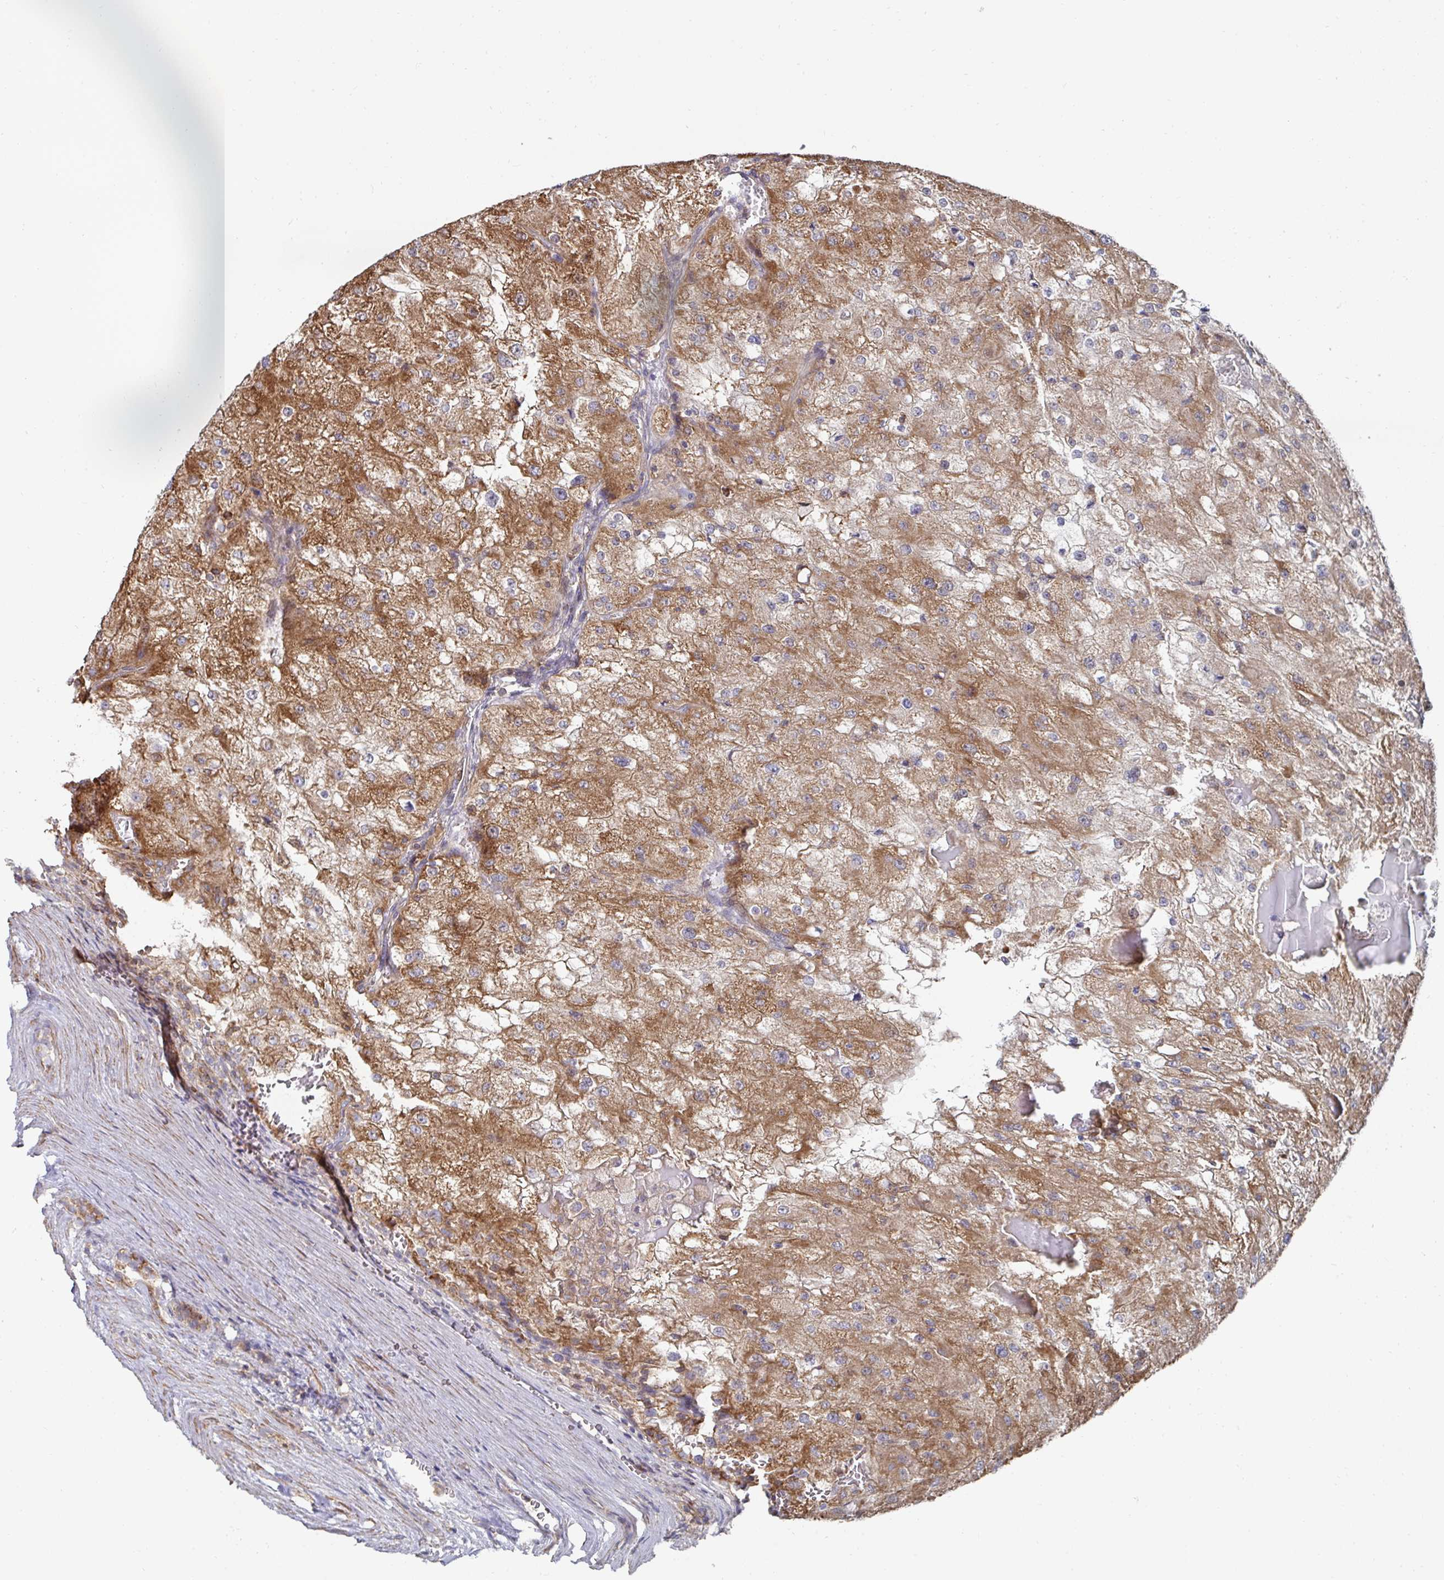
{"staining": {"intensity": "moderate", "quantity": ">75%", "location": "cytoplasmic/membranous"}, "tissue": "renal cancer", "cell_type": "Tumor cells", "image_type": "cancer", "snomed": [{"axis": "morphology", "description": "Adenocarcinoma, NOS"}, {"axis": "topography", "description": "Kidney"}], "caption": "A brown stain labels moderate cytoplasmic/membranous staining of a protein in adenocarcinoma (renal) tumor cells. Using DAB (3,3'-diaminobenzidine) (brown) and hematoxylin (blue) stains, captured at high magnification using brightfield microscopy.", "gene": "DZANK1", "patient": {"sex": "female", "age": 74}}